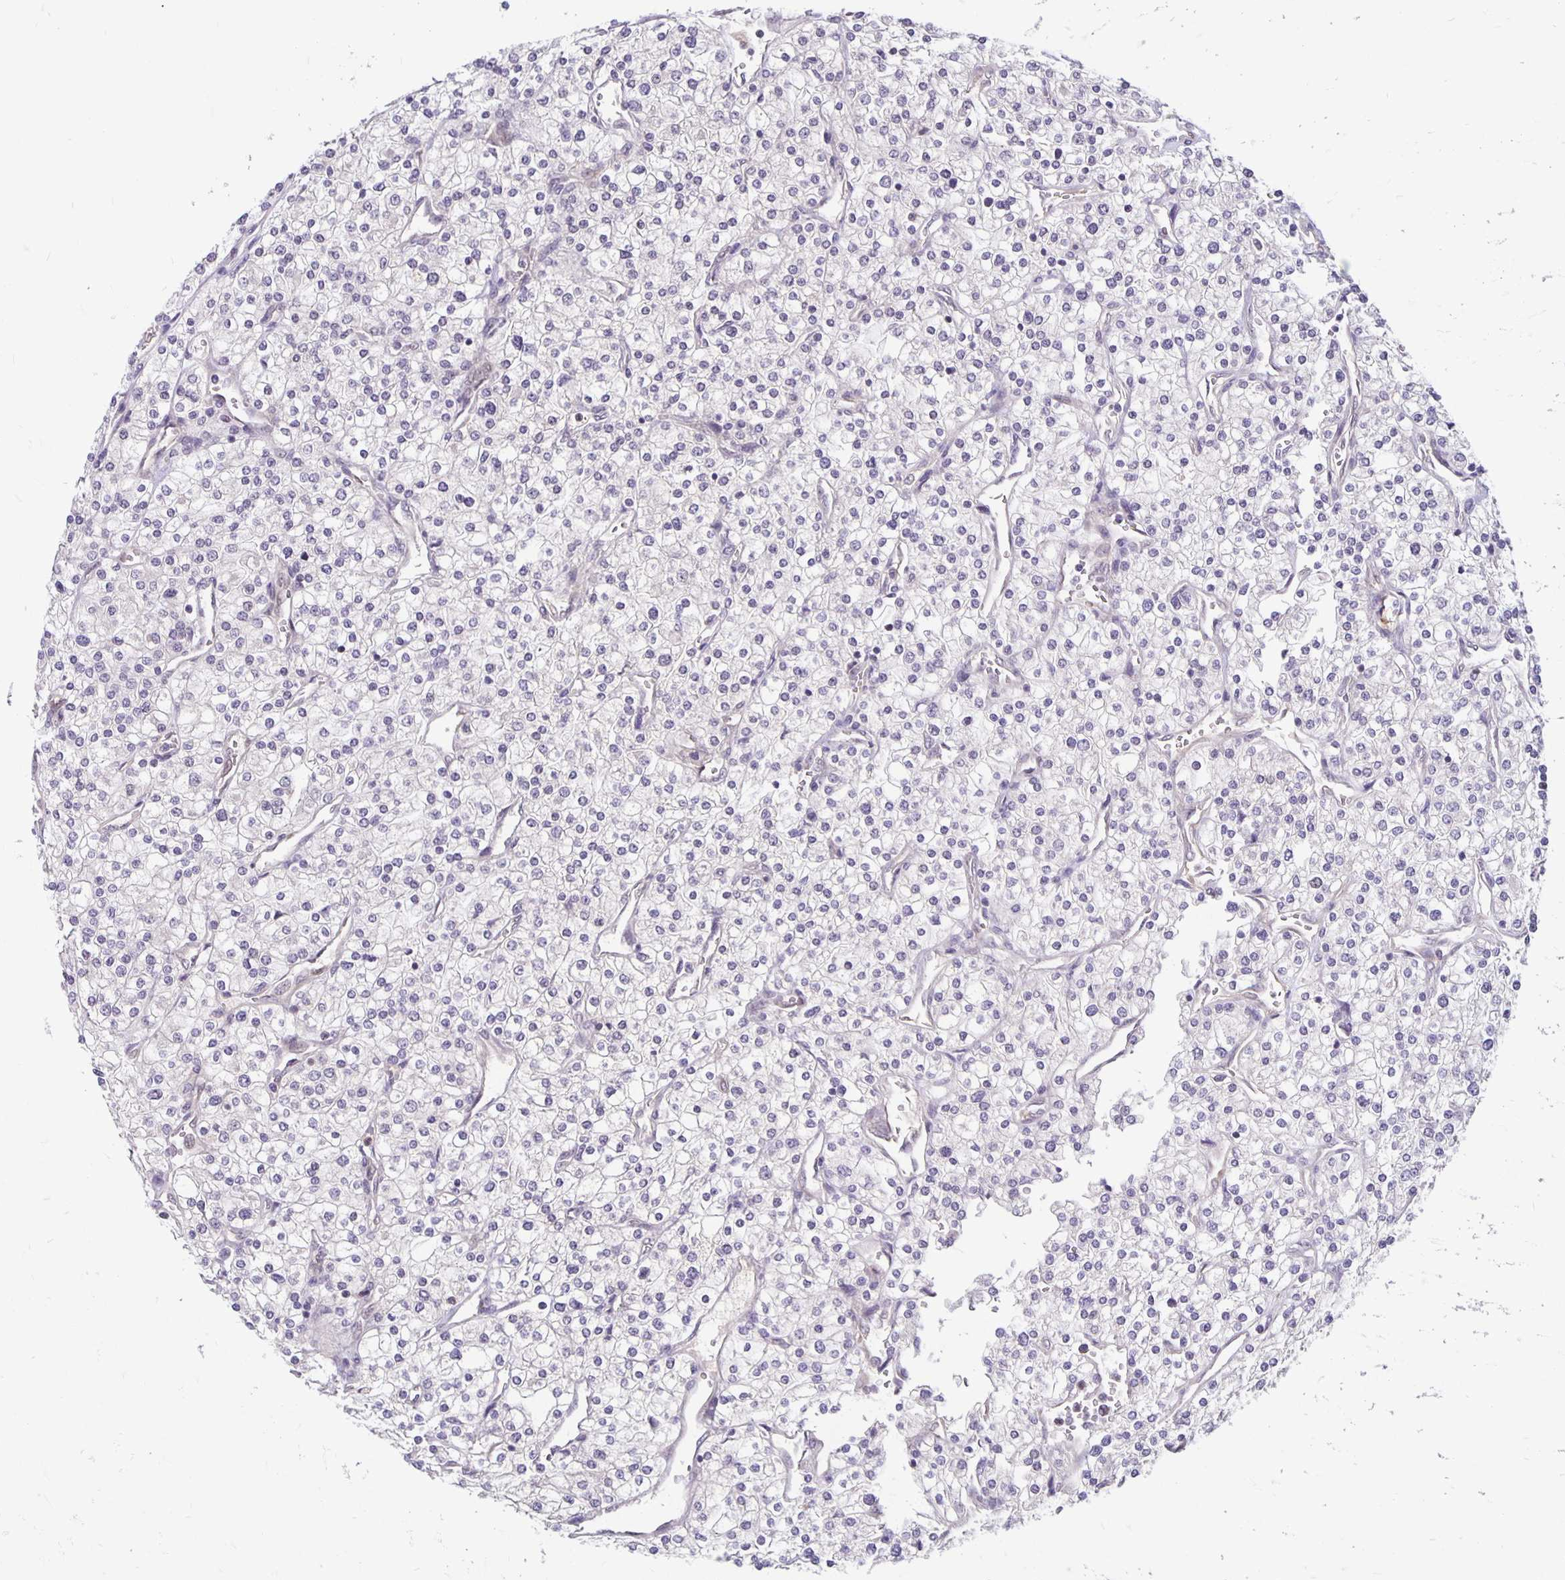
{"staining": {"intensity": "negative", "quantity": "none", "location": "none"}, "tissue": "renal cancer", "cell_type": "Tumor cells", "image_type": "cancer", "snomed": [{"axis": "morphology", "description": "Adenocarcinoma, NOS"}, {"axis": "topography", "description": "Kidney"}], "caption": "Immunohistochemistry photomicrograph of neoplastic tissue: human adenocarcinoma (renal) stained with DAB (3,3'-diaminobenzidine) shows no significant protein expression in tumor cells.", "gene": "TAX1BP3", "patient": {"sex": "male", "age": 80}}